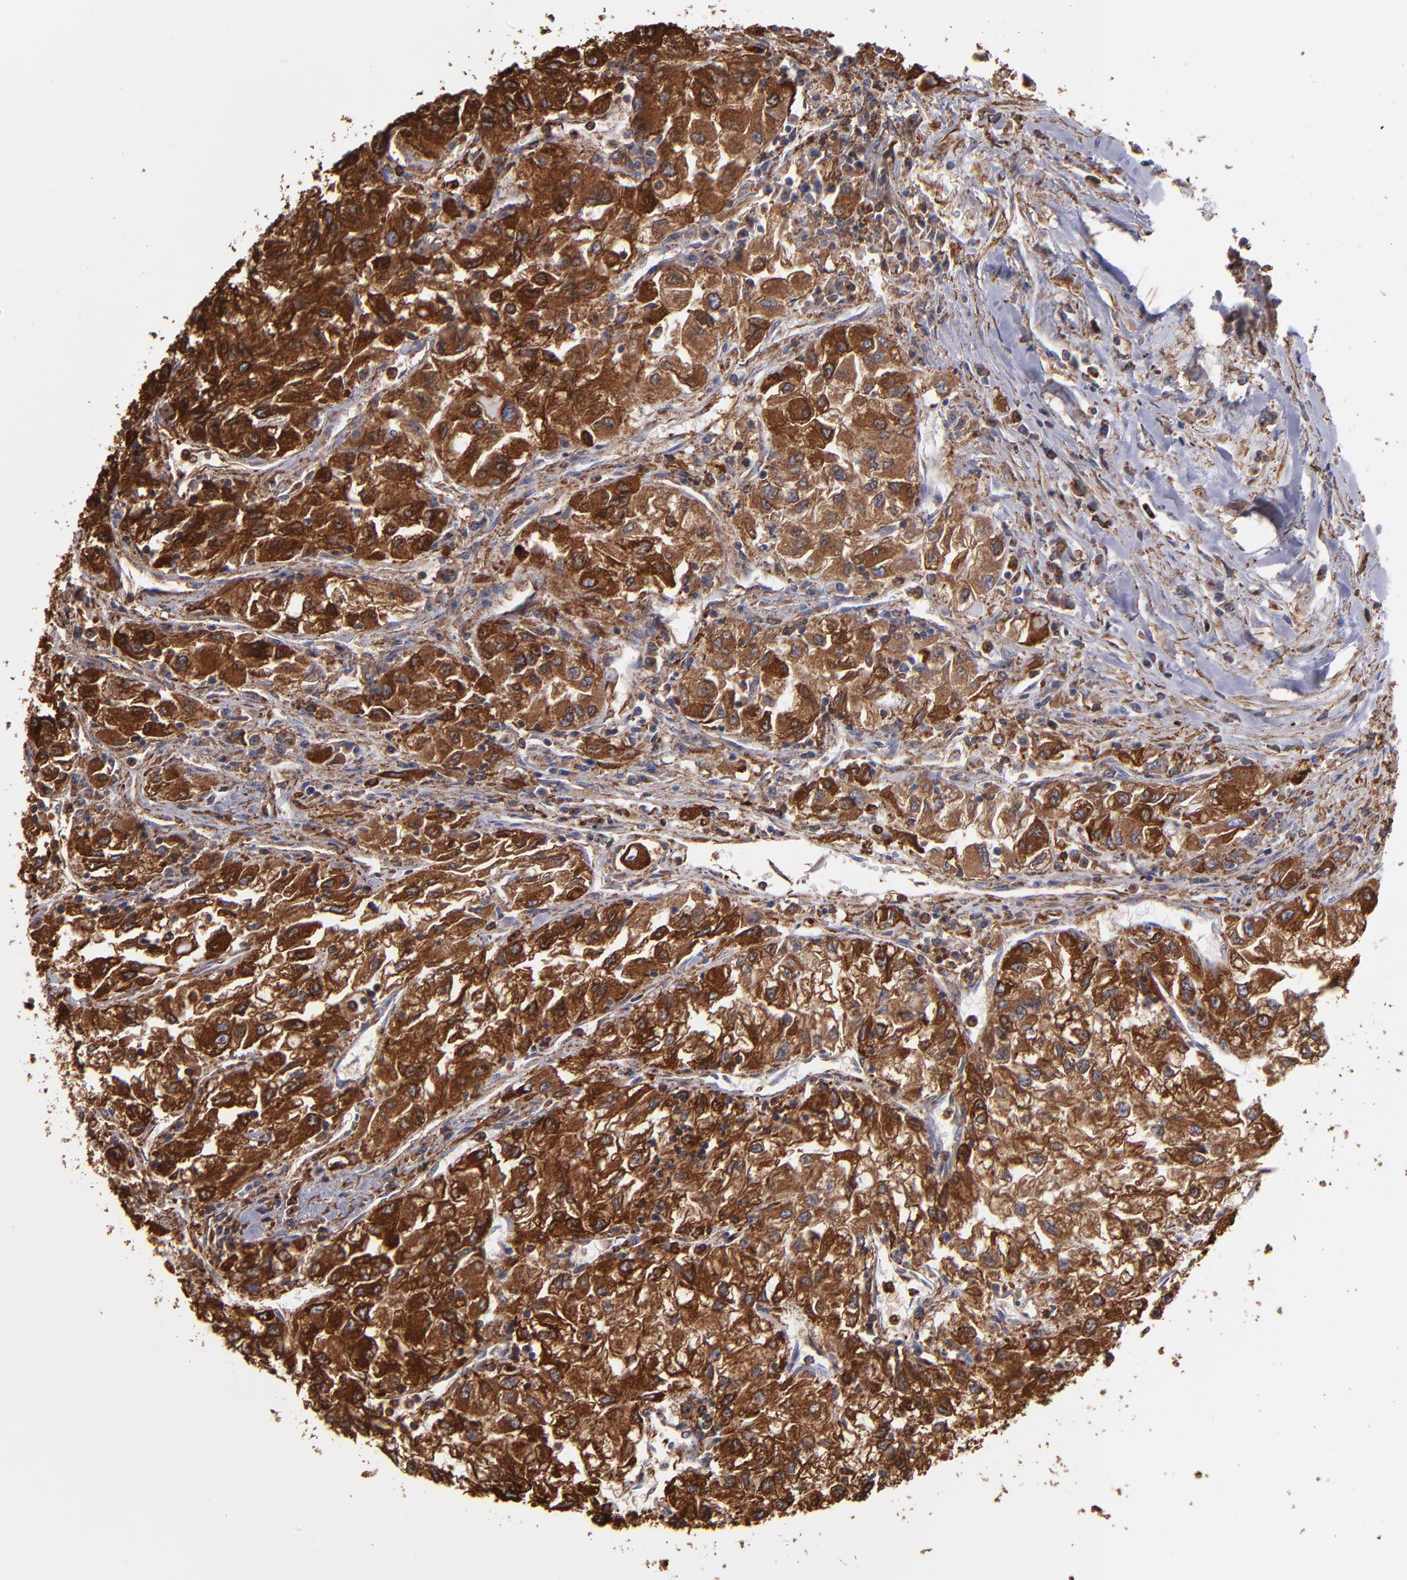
{"staining": {"intensity": "strong", "quantity": ">75%", "location": "cytoplasmic/membranous"}, "tissue": "renal cancer", "cell_type": "Tumor cells", "image_type": "cancer", "snomed": [{"axis": "morphology", "description": "Adenocarcinoma, NOS"}, {"axis": "topography", "description": "Kidney"}], "caption": "There is high levels of strong cytoplasmic/membranous expression in tumor cells of adenocarcinoma (renal), as demonstrated by immunohistochemical staining (brown color).", "gene": "MVP", "patient": {"sex": "male", "age": 59}}